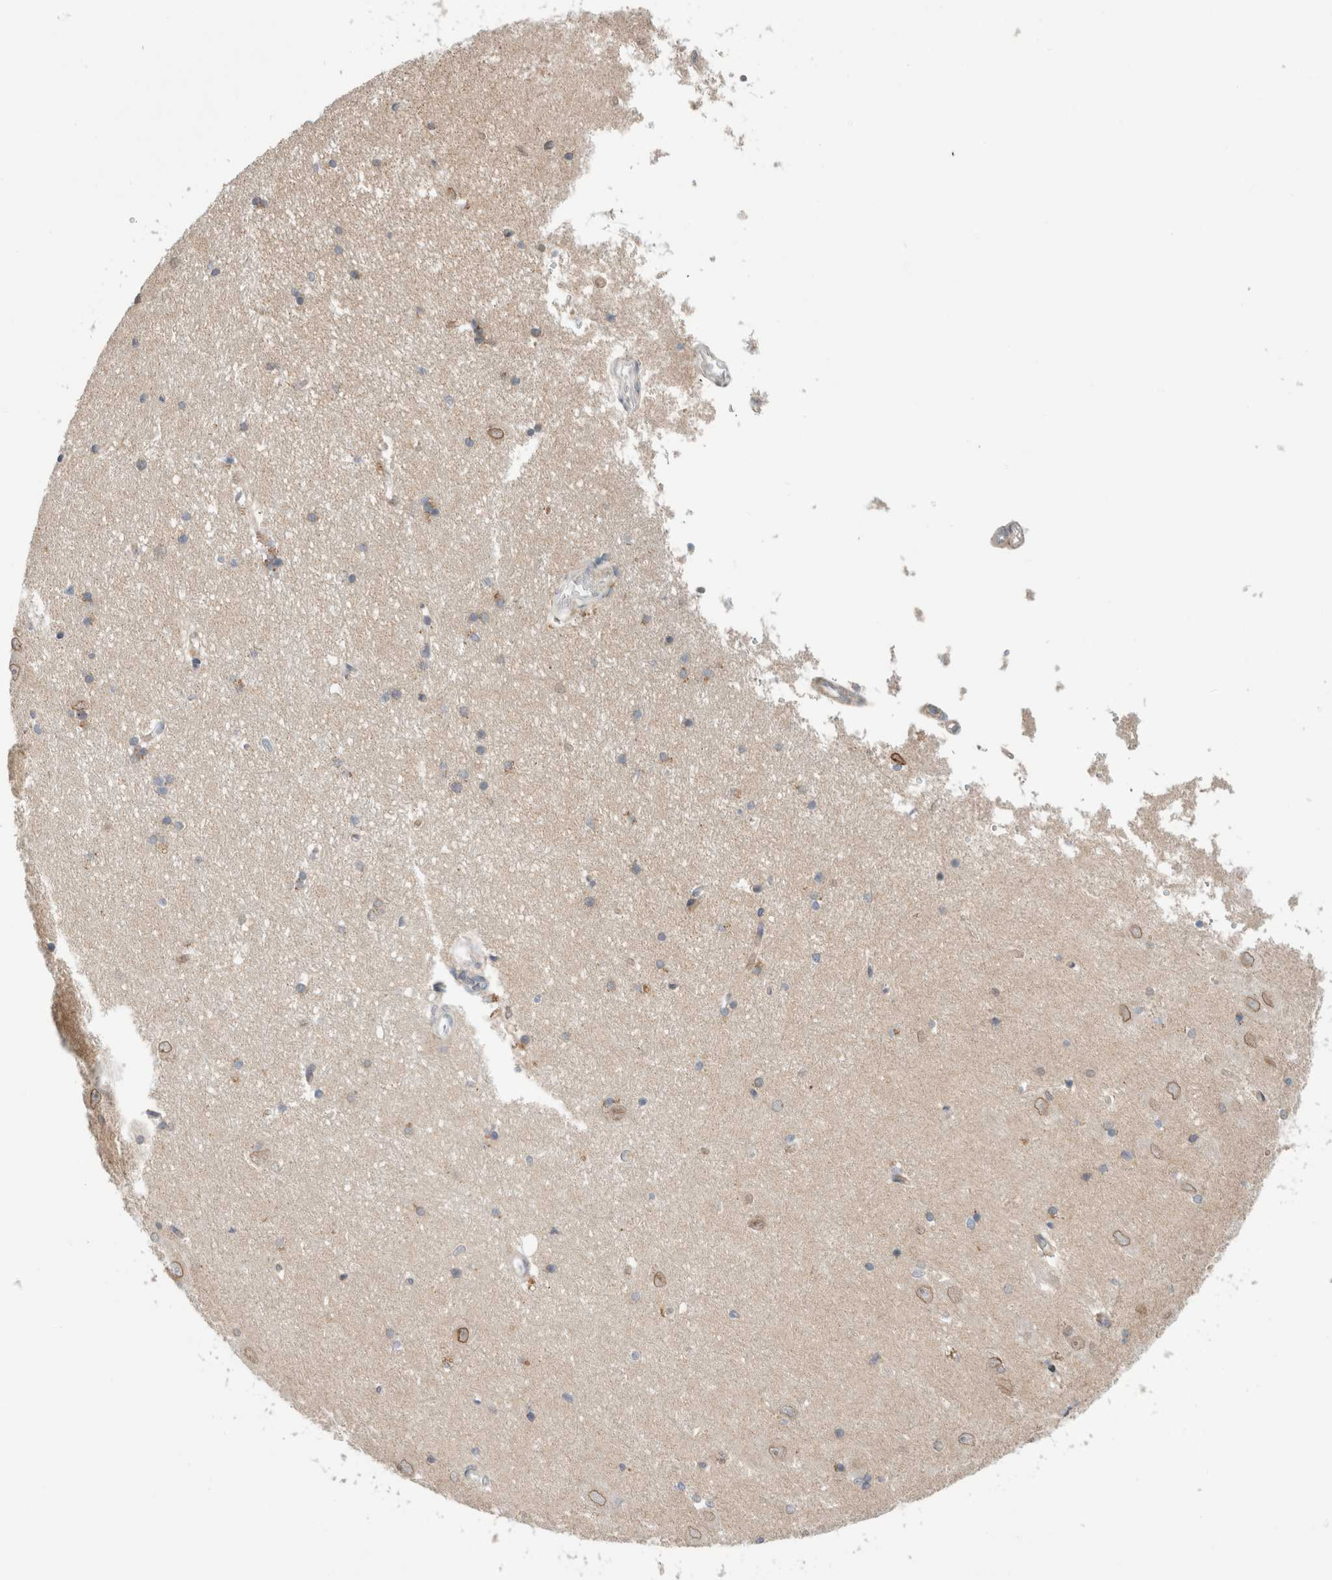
{"staining": {"intensity": "negative", "quantity": "none", "location": "none"}, "tissue": "hippocampus", "cell_type": "Glial cells", "image_type": "normal", "snomed": [{"axis": "morphology", "description": "Normal tissue, NOS"}, {"axis": "topography", "description": "Hippocampus"}], "caption": "Hippocampus stained for a protein using immunohistochemistry (IHC) reveals no staining glial cells.", "gene": "KPNA5", "patient": {"sex": "male", "age": 45}}